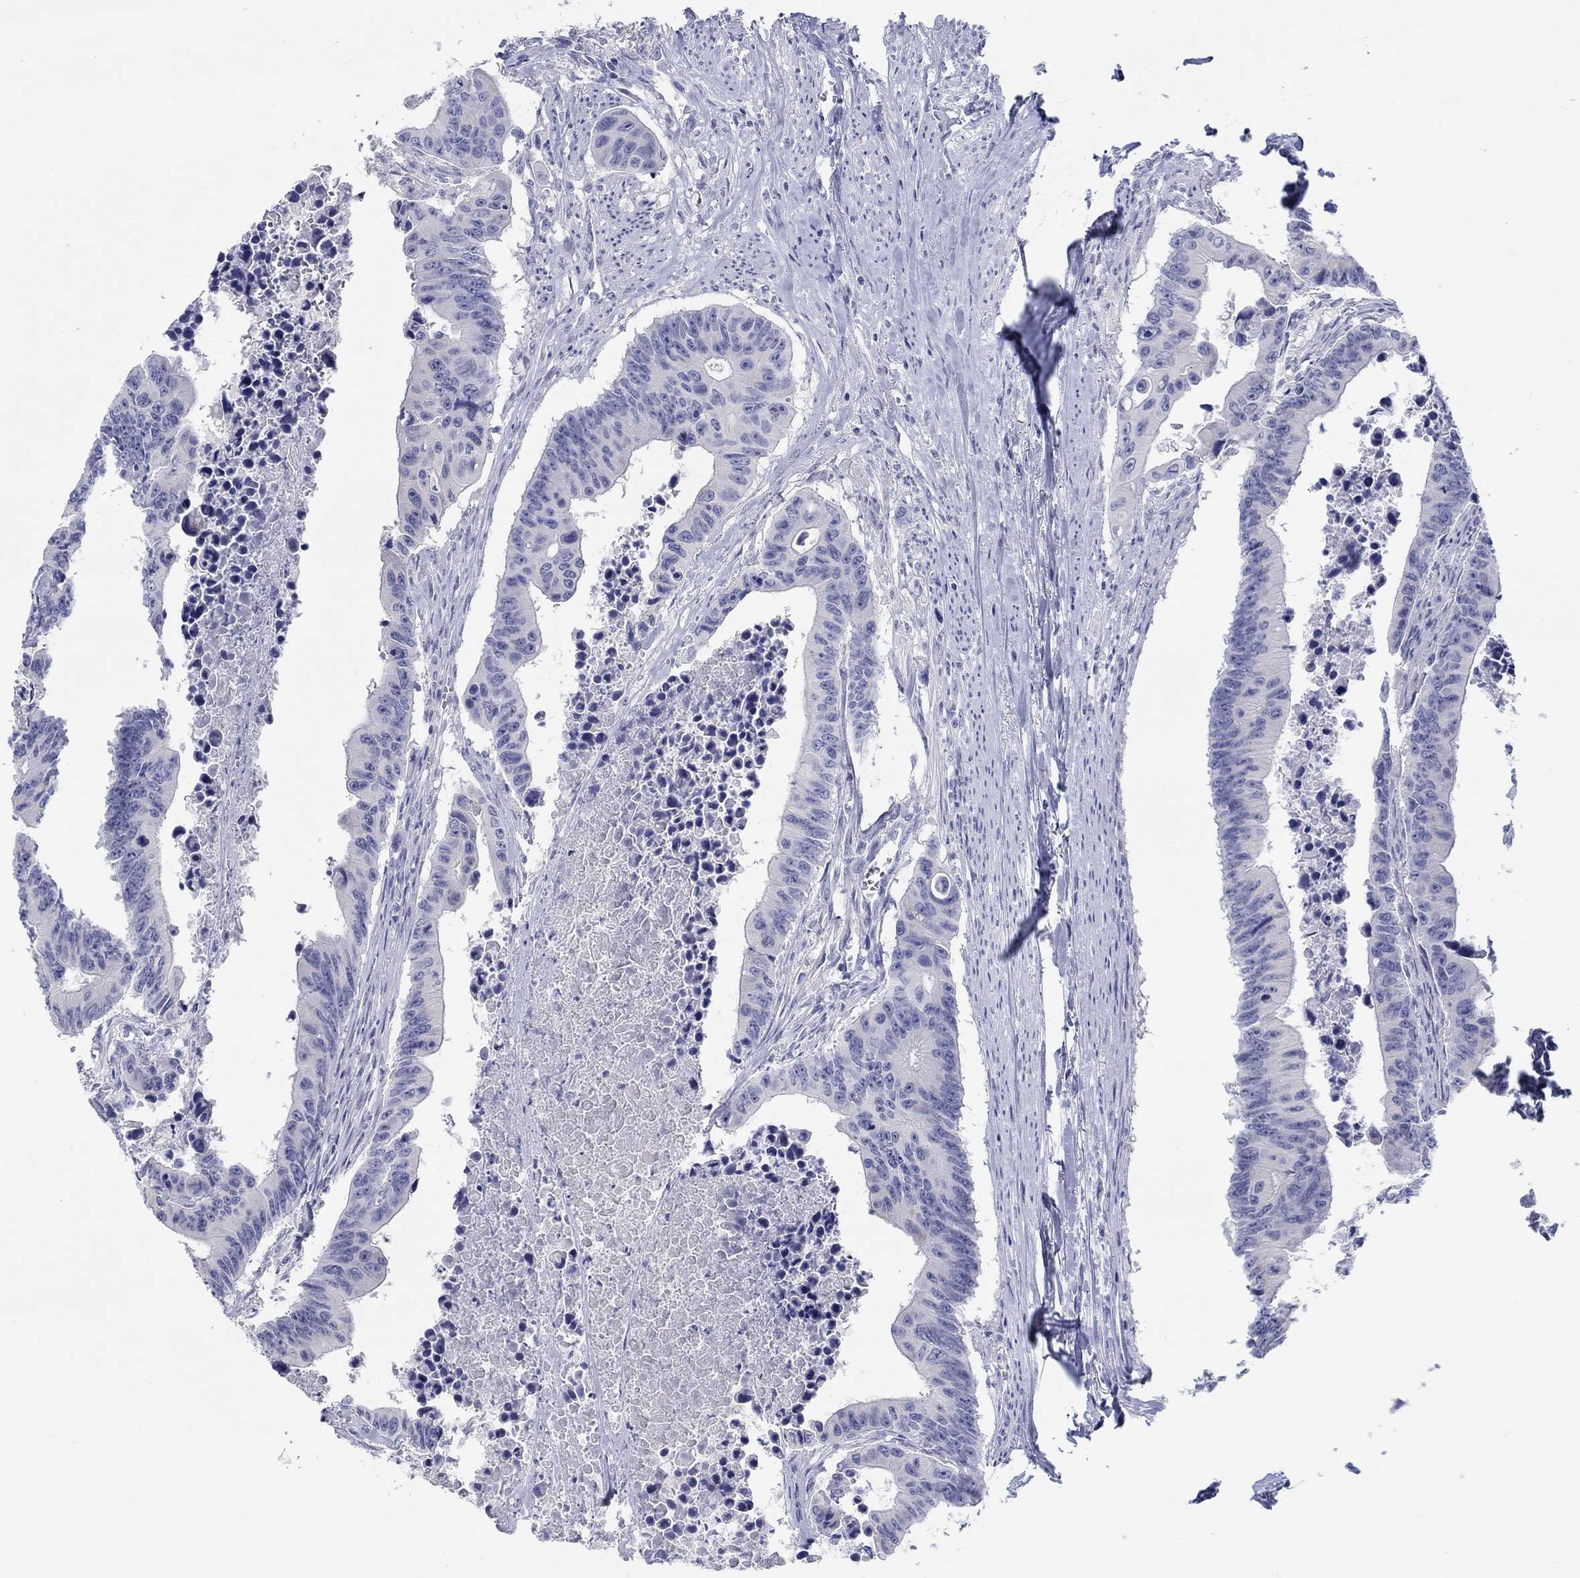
{"staining": {"intensity": "negative", "quantity": "none", "location": "none"}, "tissue": "colorectal cancer", "cell_type": "Tumor cells", "image_type": "cancer", "snomed": [{"axis": "morphology", "description": "Adenocarcinoma, NOS"}, {"axis": "topography", "description": "Colon"}], "caption": "This is an immunohistochemistry (IHC) image of human colorectal adenocarcinoma. There is no staining in tumor cells.", "gene": "LRRC4C", "patient": {"sex": "female", "age": 87}}